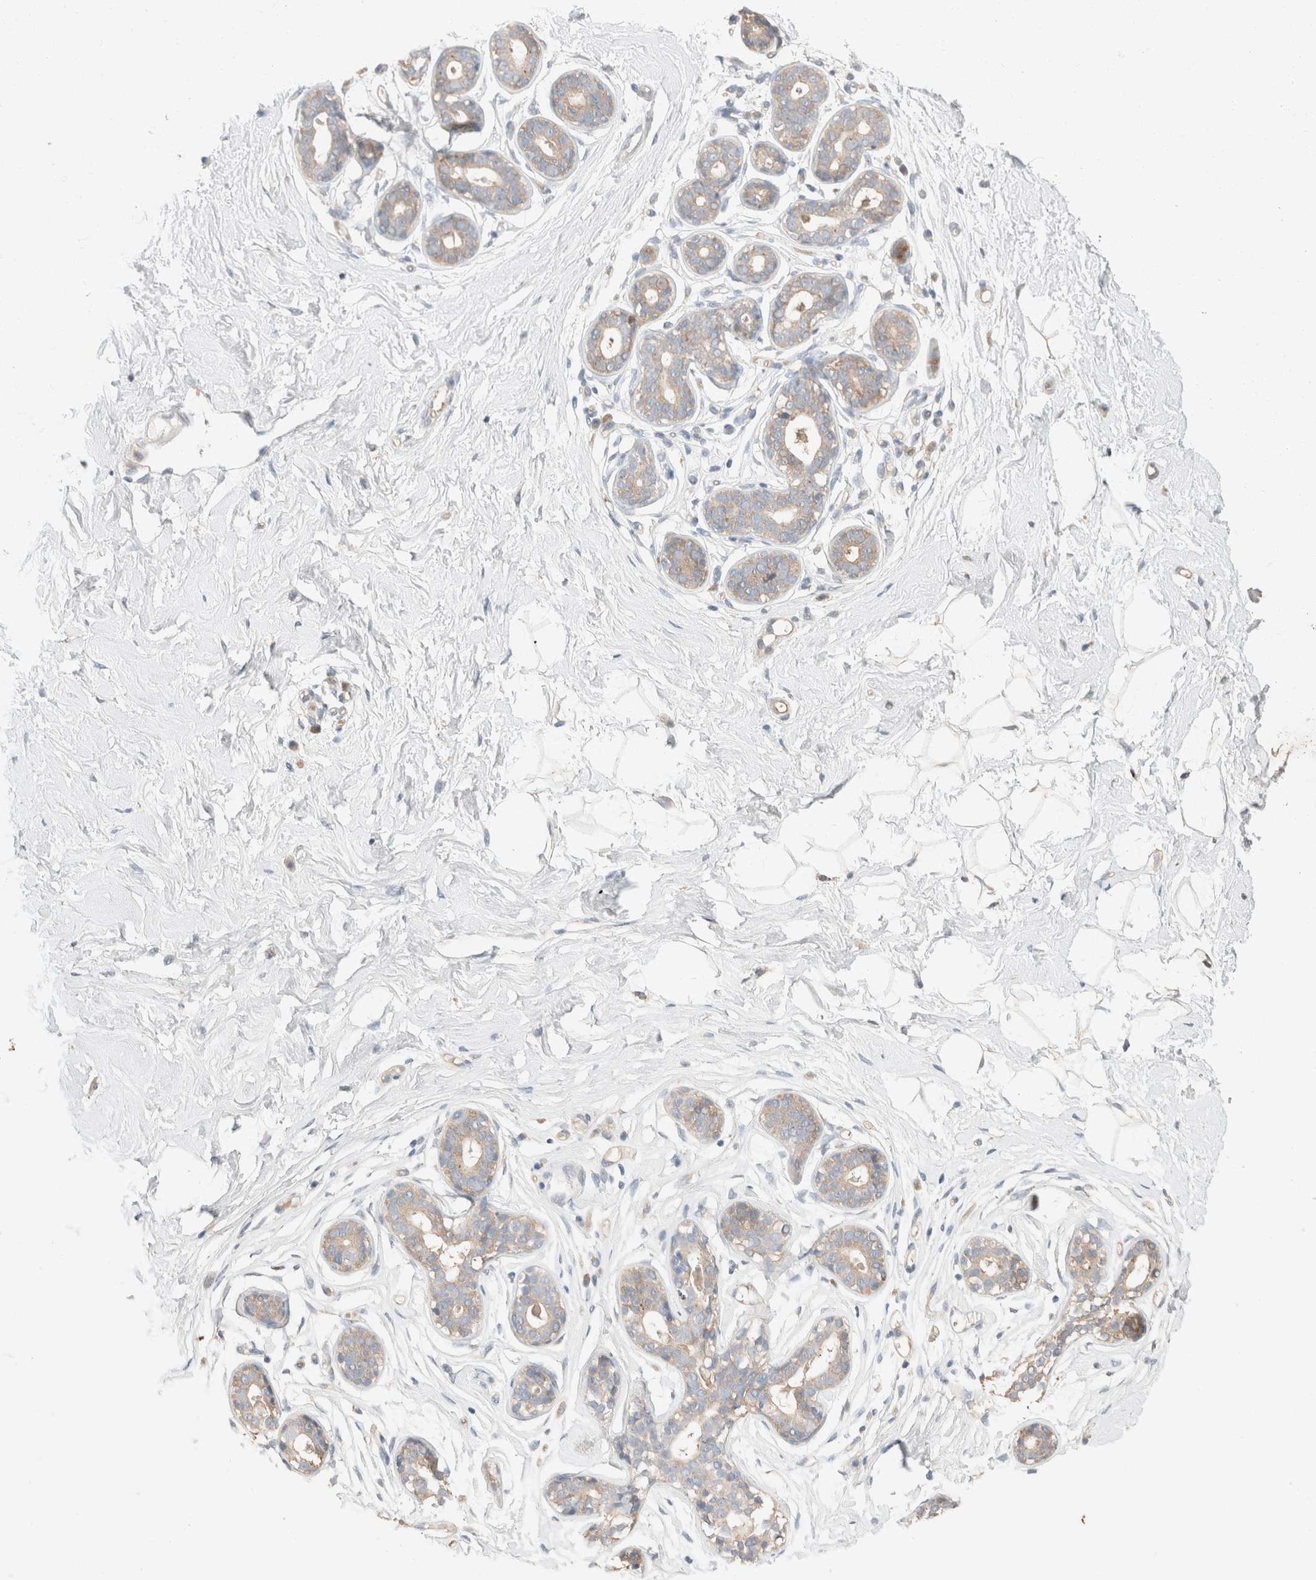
{"staining": {"intensity": "weak", "quantity": "<25%", "location": "cytoplasmic/membranous"}, "tissue": "breast", "cell_type": "Adipocytes", "image_type": "normal", "snomed": [{"axis": "morphology", "description": "Normal tissue, NOS"}, {"axis": "topography", "description": "Breast"}], "caption": "Micrograph shows no significant protein staining in adipocytes of normal breast. (DAB (3,3'-diaminobenzidine) IHC visualized using brightfield microscopy, high magnification).", "gene": "TUBD1", "patient": {"sex": "female", "age": 23}}